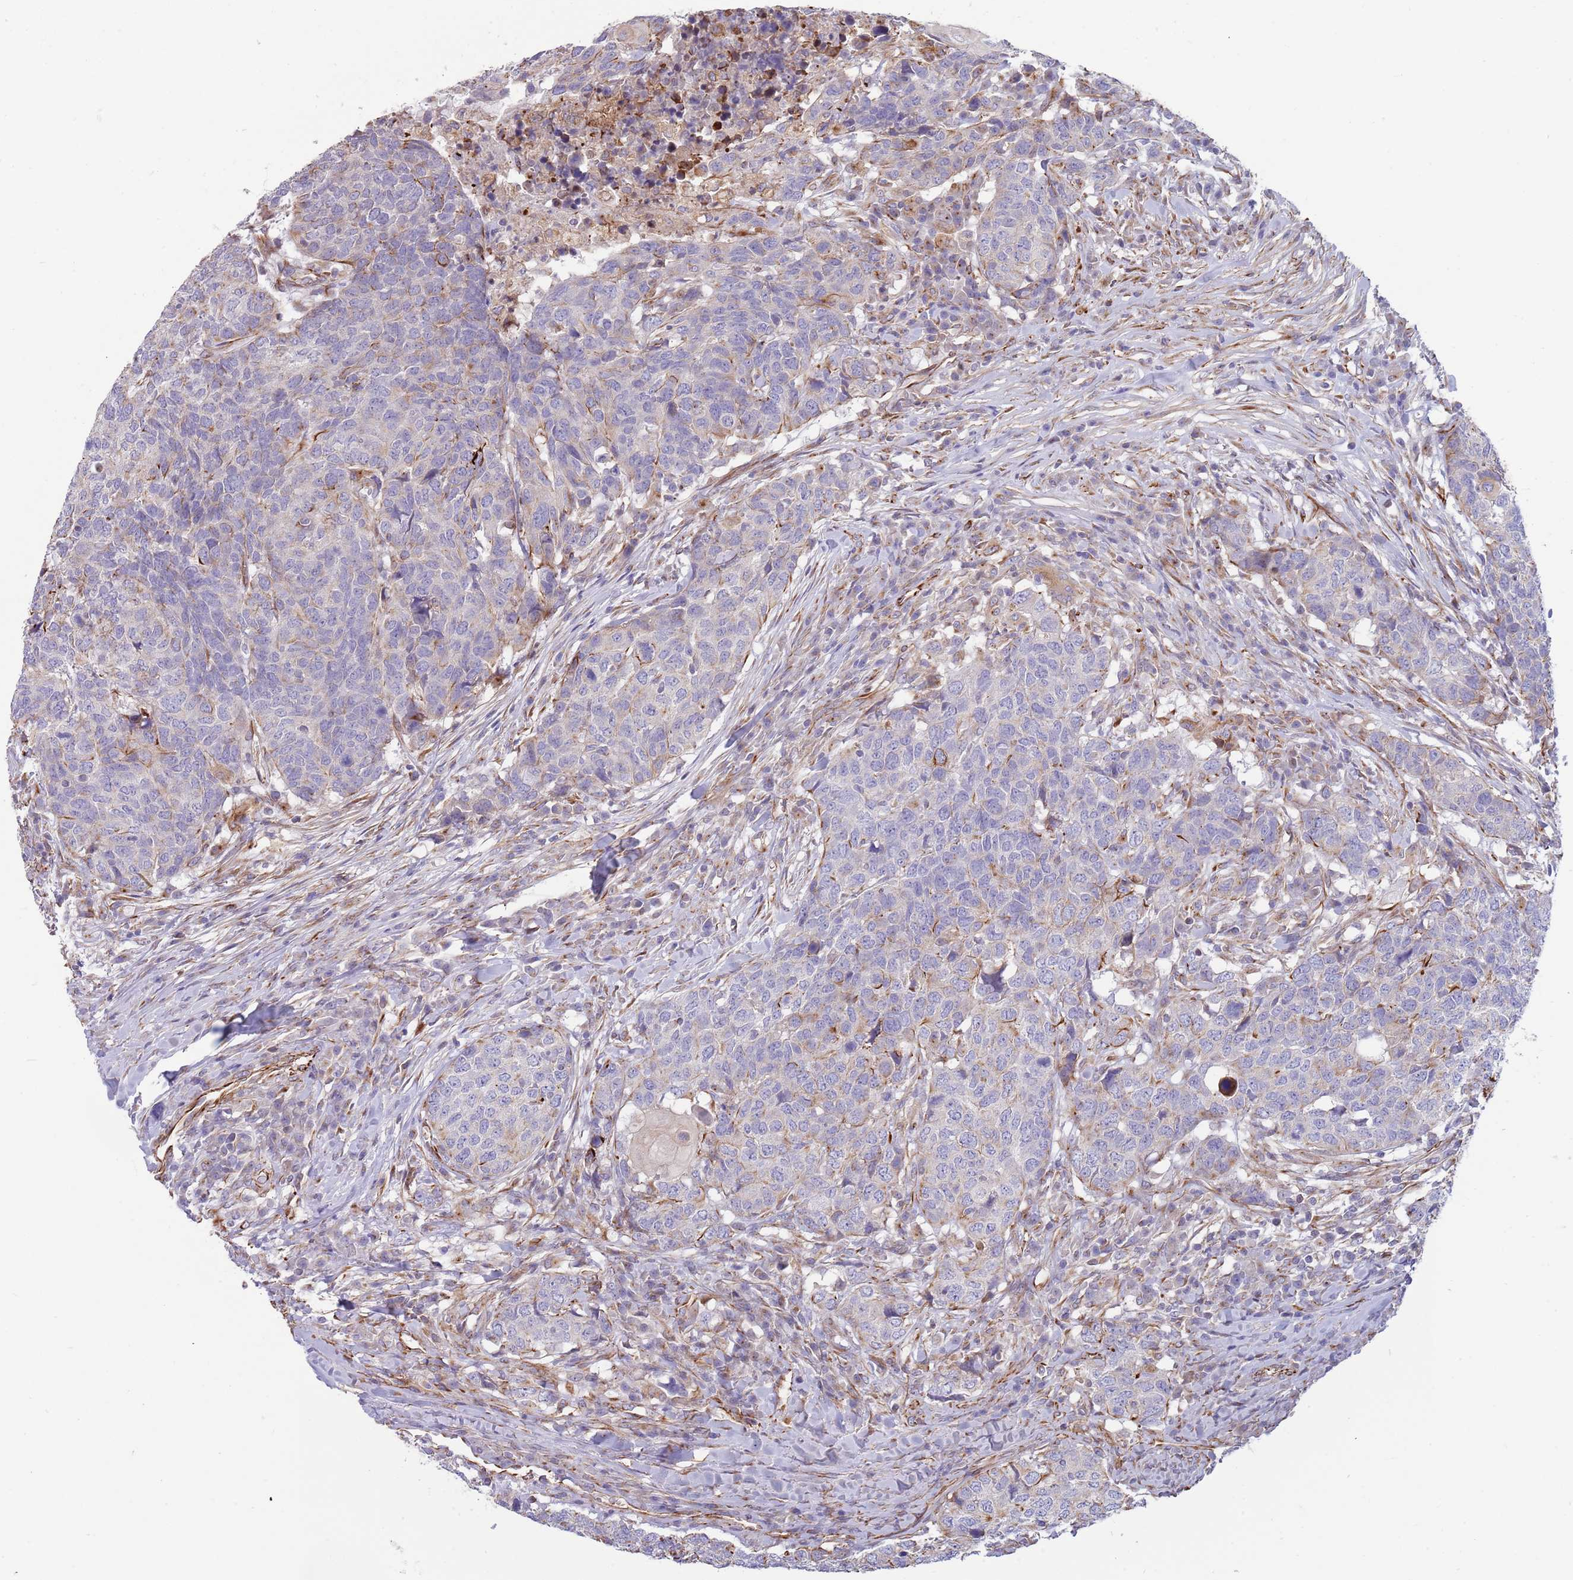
{"staining": {"intensity": "moderate", "quantity": "<25%", "location": "cytoplasmic/membranous"}, "tissue": "head and neck cancer", "cell_type": "Tumor cells", "image_type": "cancer", "snomed": [{"axis": "morphology", "description": "Normal tissue, NOS"}, {"axis": "morphology", "description": "Squamous cell carcinoma, NOS"}, {"axis": "topography", "description": "Skeletal muscle"}, {"axis": "topography", "description": "Vascular tissue"}, {"axis": "topography", "description": "Peripheral nerve tissue"}, {"axis": "topography", "description": "Head-Neck"}], "caption": "Human head and neck cancer (squamous cell carcinoma) stained with a protein marker displays moderate staining in tumor cells.", "gene": "MOGAT1", "patient": {"sex": "male", "age": 66}}